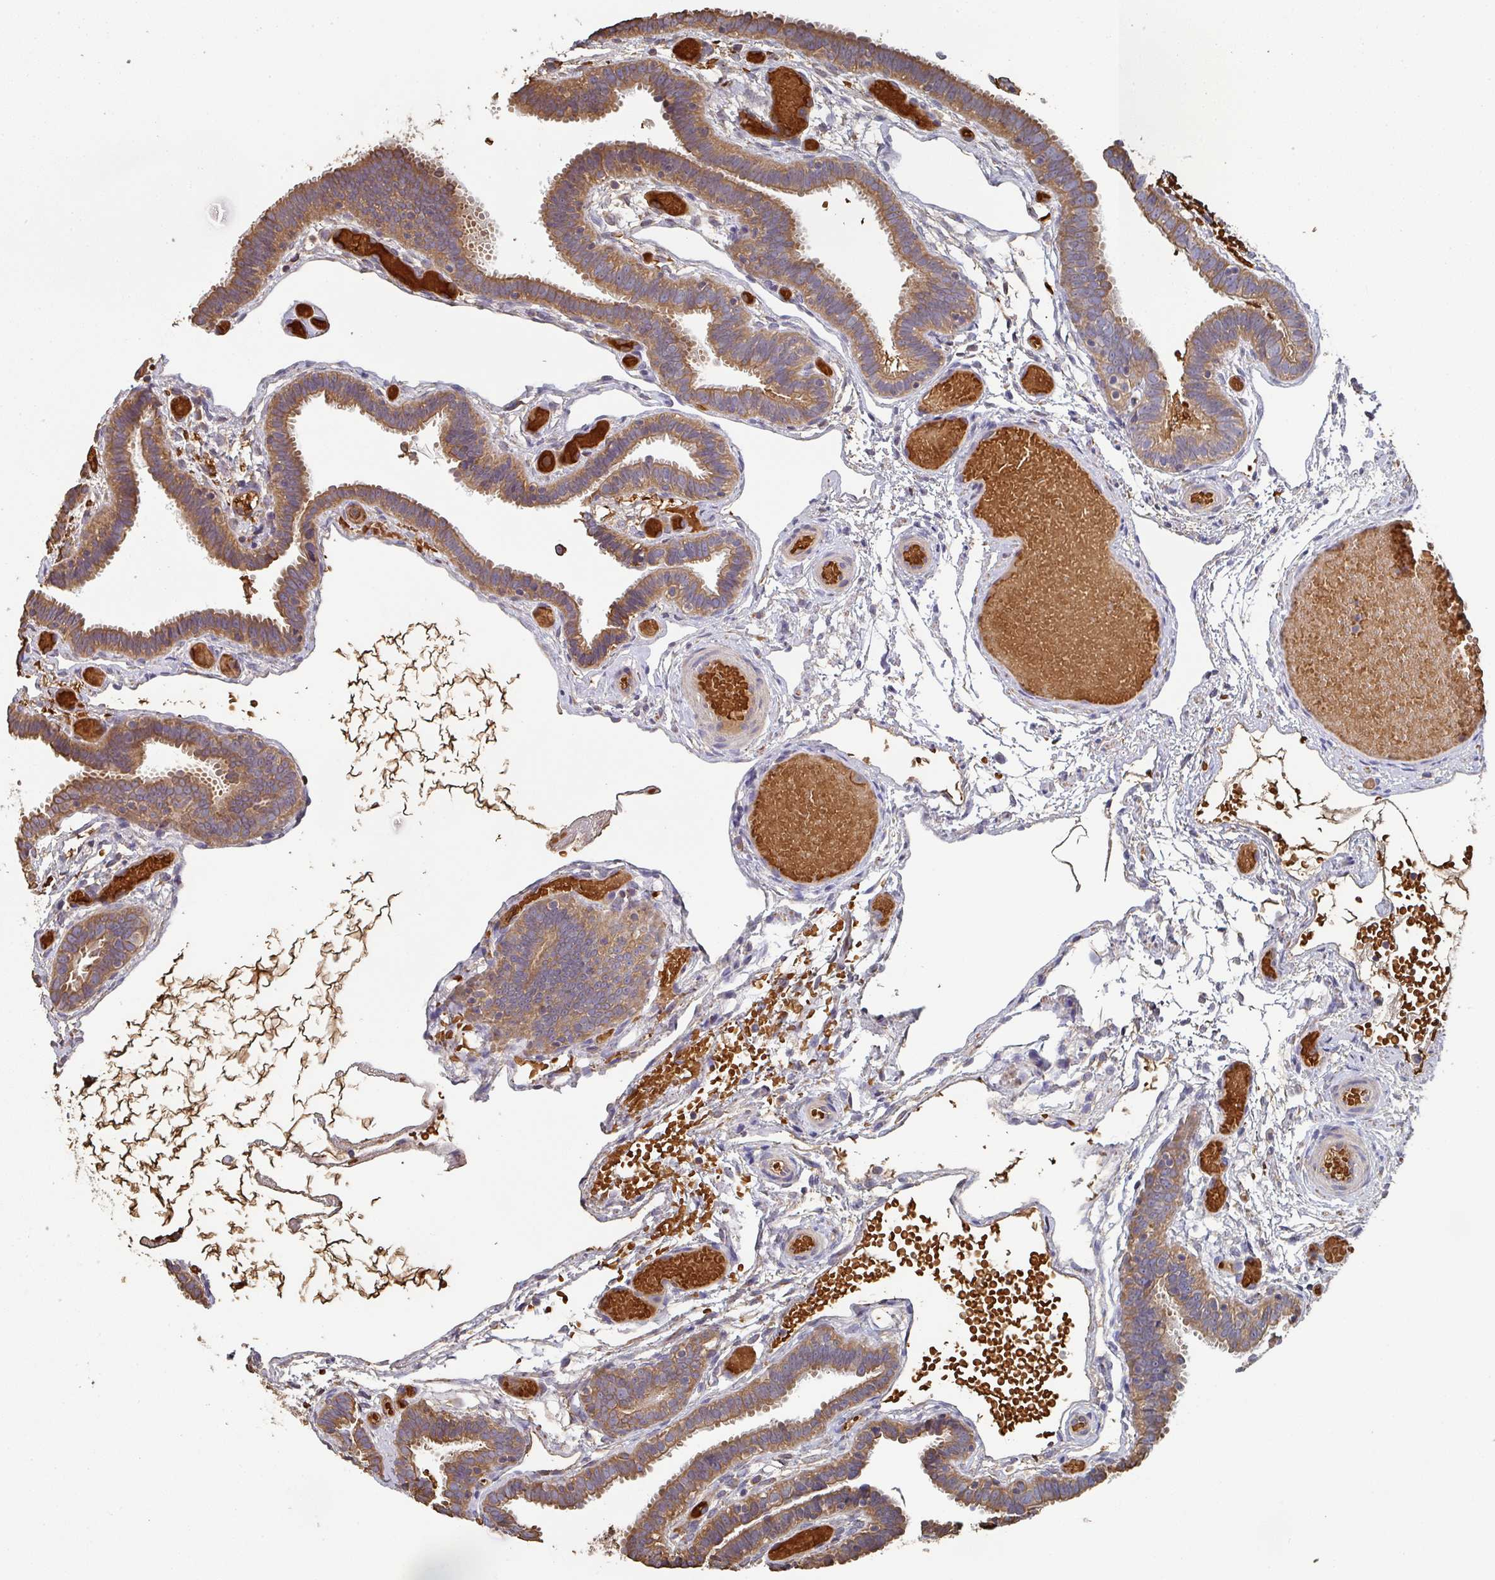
{"staining": {"intensity": "moderate", "quantity": ">75%", "location": "cytoplasmic/membranous"}, "tissue": "fallopian tube", "cell_type": "Glandular cells", "image_type": "normal", "snomed": [{"axis": "morphology", "description": "Normal tissue, NOS"}, {"axis": "topography", "description": "Fallopian tube"}], "caption": "IHC (DAB (3,3'-diaminobenzidine)) staining of benign fallopian tube shows moderate cytoplasmic/membranous protein staining in approximately >75% of glandular cells.", "gene": "POLG", "patient": {"sex": "female", "age": 37}}